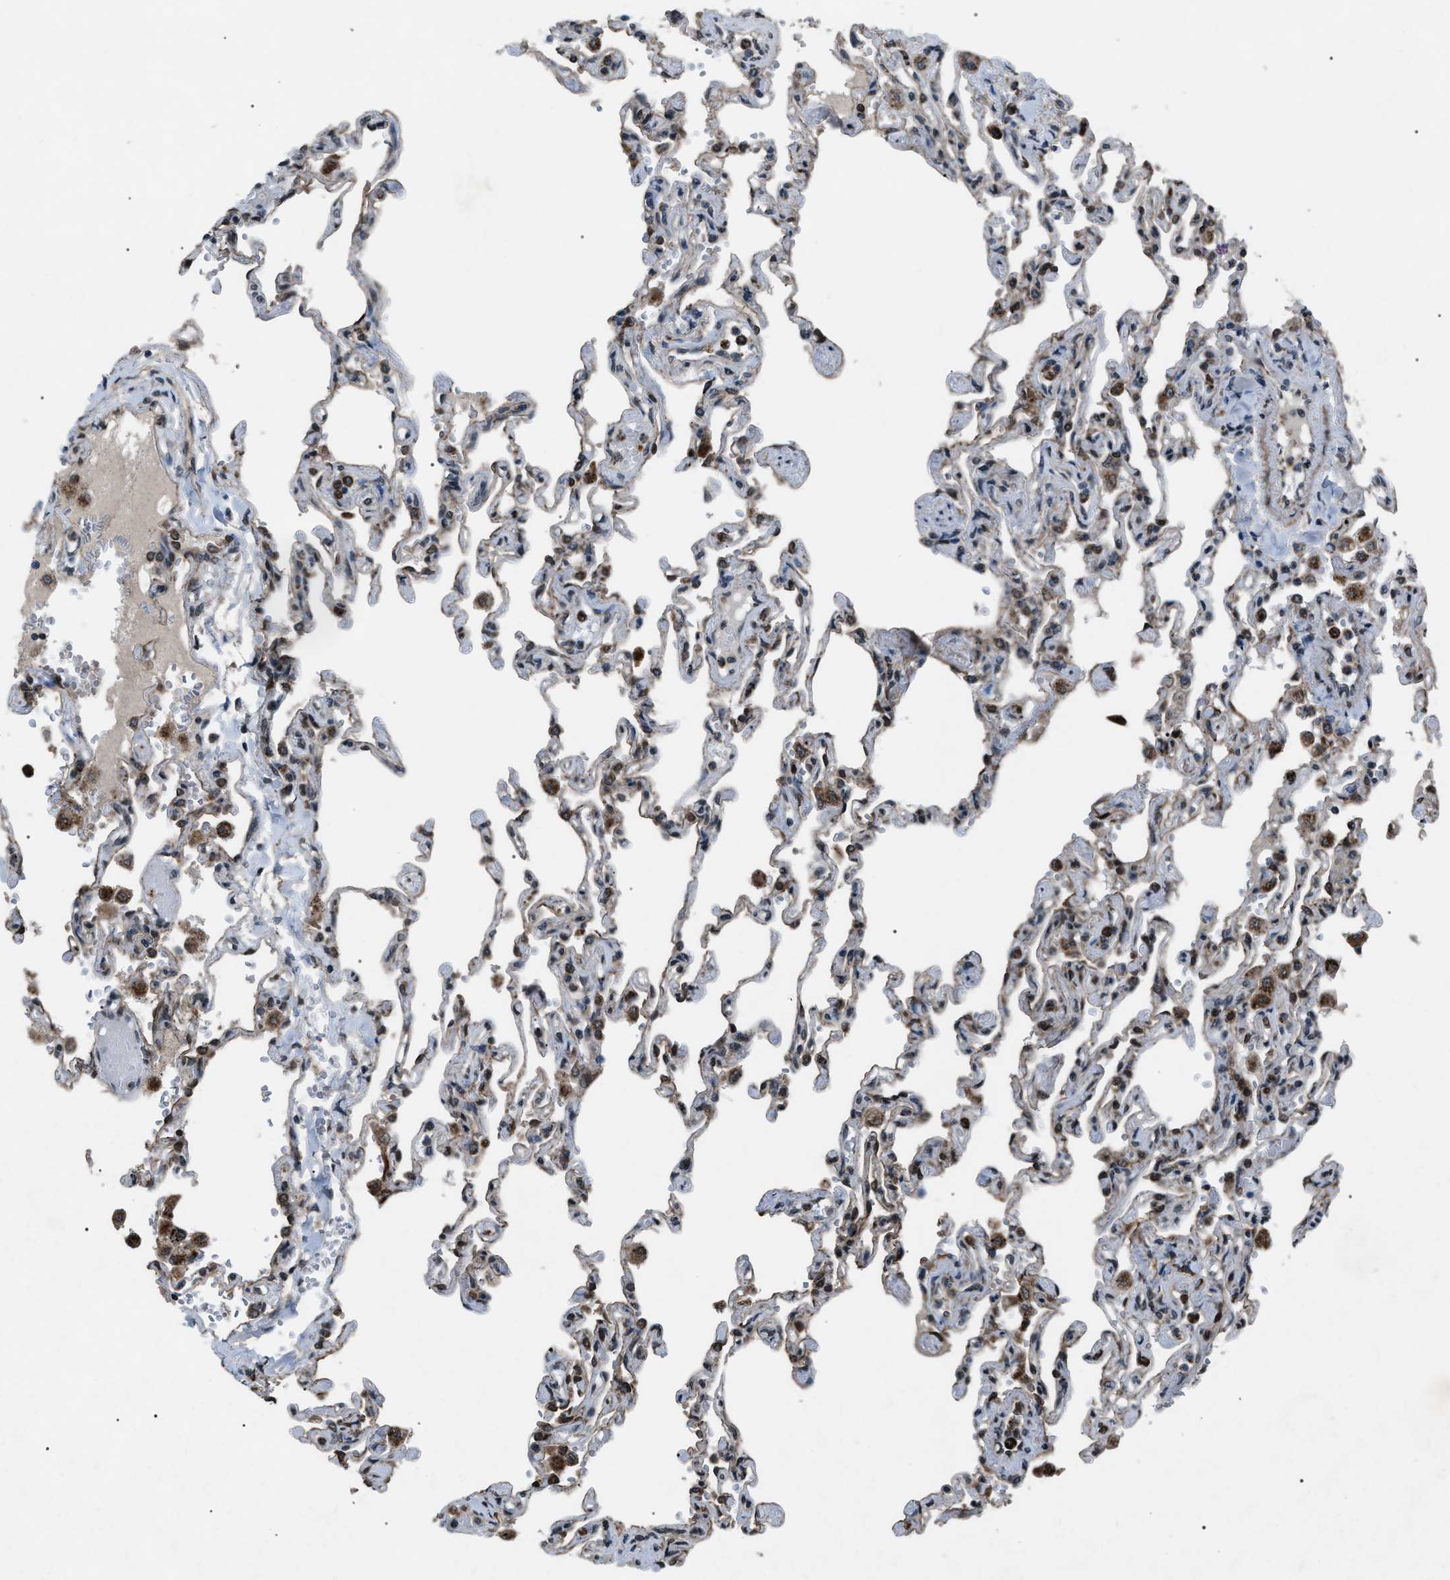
{"staining": {"intensity": "moderate", "quantity": "25%-75%", "location": "cytoplasmic/membranous"}, "tissue": "lung", "cell_type": "Alveolar cells", "image_type": "normal", "snomed": [{"axis": "morphology", "description": "Normal tissue, NOS"}, {"axis": "topography", "description": "Lung"}], "caption": "The micrograph demonstrates staining of benign lung, revealing moderate cytoplasmic/membranous protein positivity (brown color) within alveolar cells.", "gene": "ZFAND2A", "patient": {"sex": "male", "age": 21}}